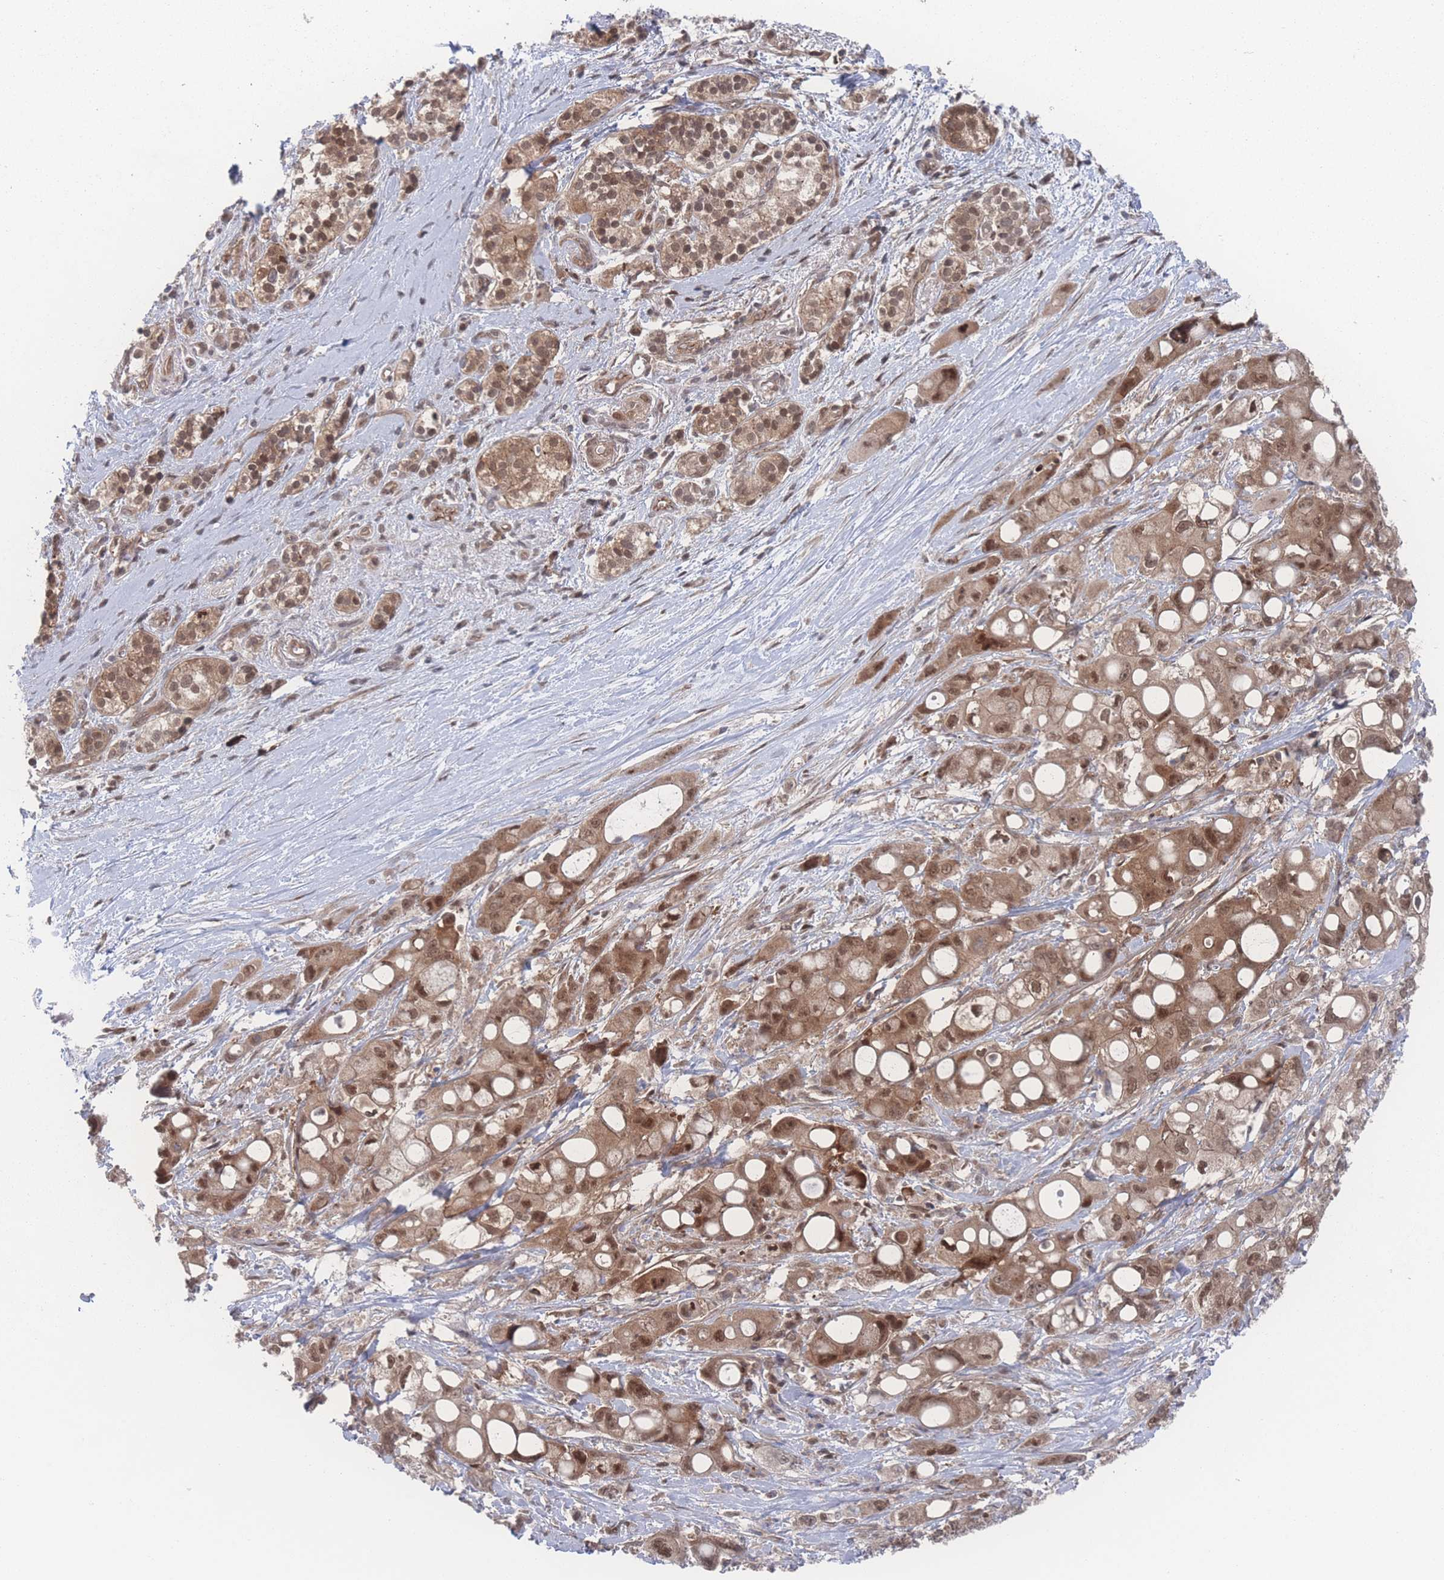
{"staining": {"intensity": "moderate", "quantity": ">75%", "location": "cytoplasmic/membranous,nuclear"}, "tissue": "pancreatic cancer", "cell_type": "Tumor cells", "image_type": "cancer", "snomed": [{"axis": "morphology", "description": "Adenocarcinoma, NOS"}, {"axis": "topography", "description": "Pancreas"}], "caption": "The image exhibits staining of pancreatic cancer (adenocarcinoma), revealing moderate cytoplasmic/membranous and nuclear protein staining (brown color) within tumor cells. (DAB IHC with brightfield microscopy, high magnification).", "gene": "PSMA1", "patient": {"sex": "male", "age": 68}}